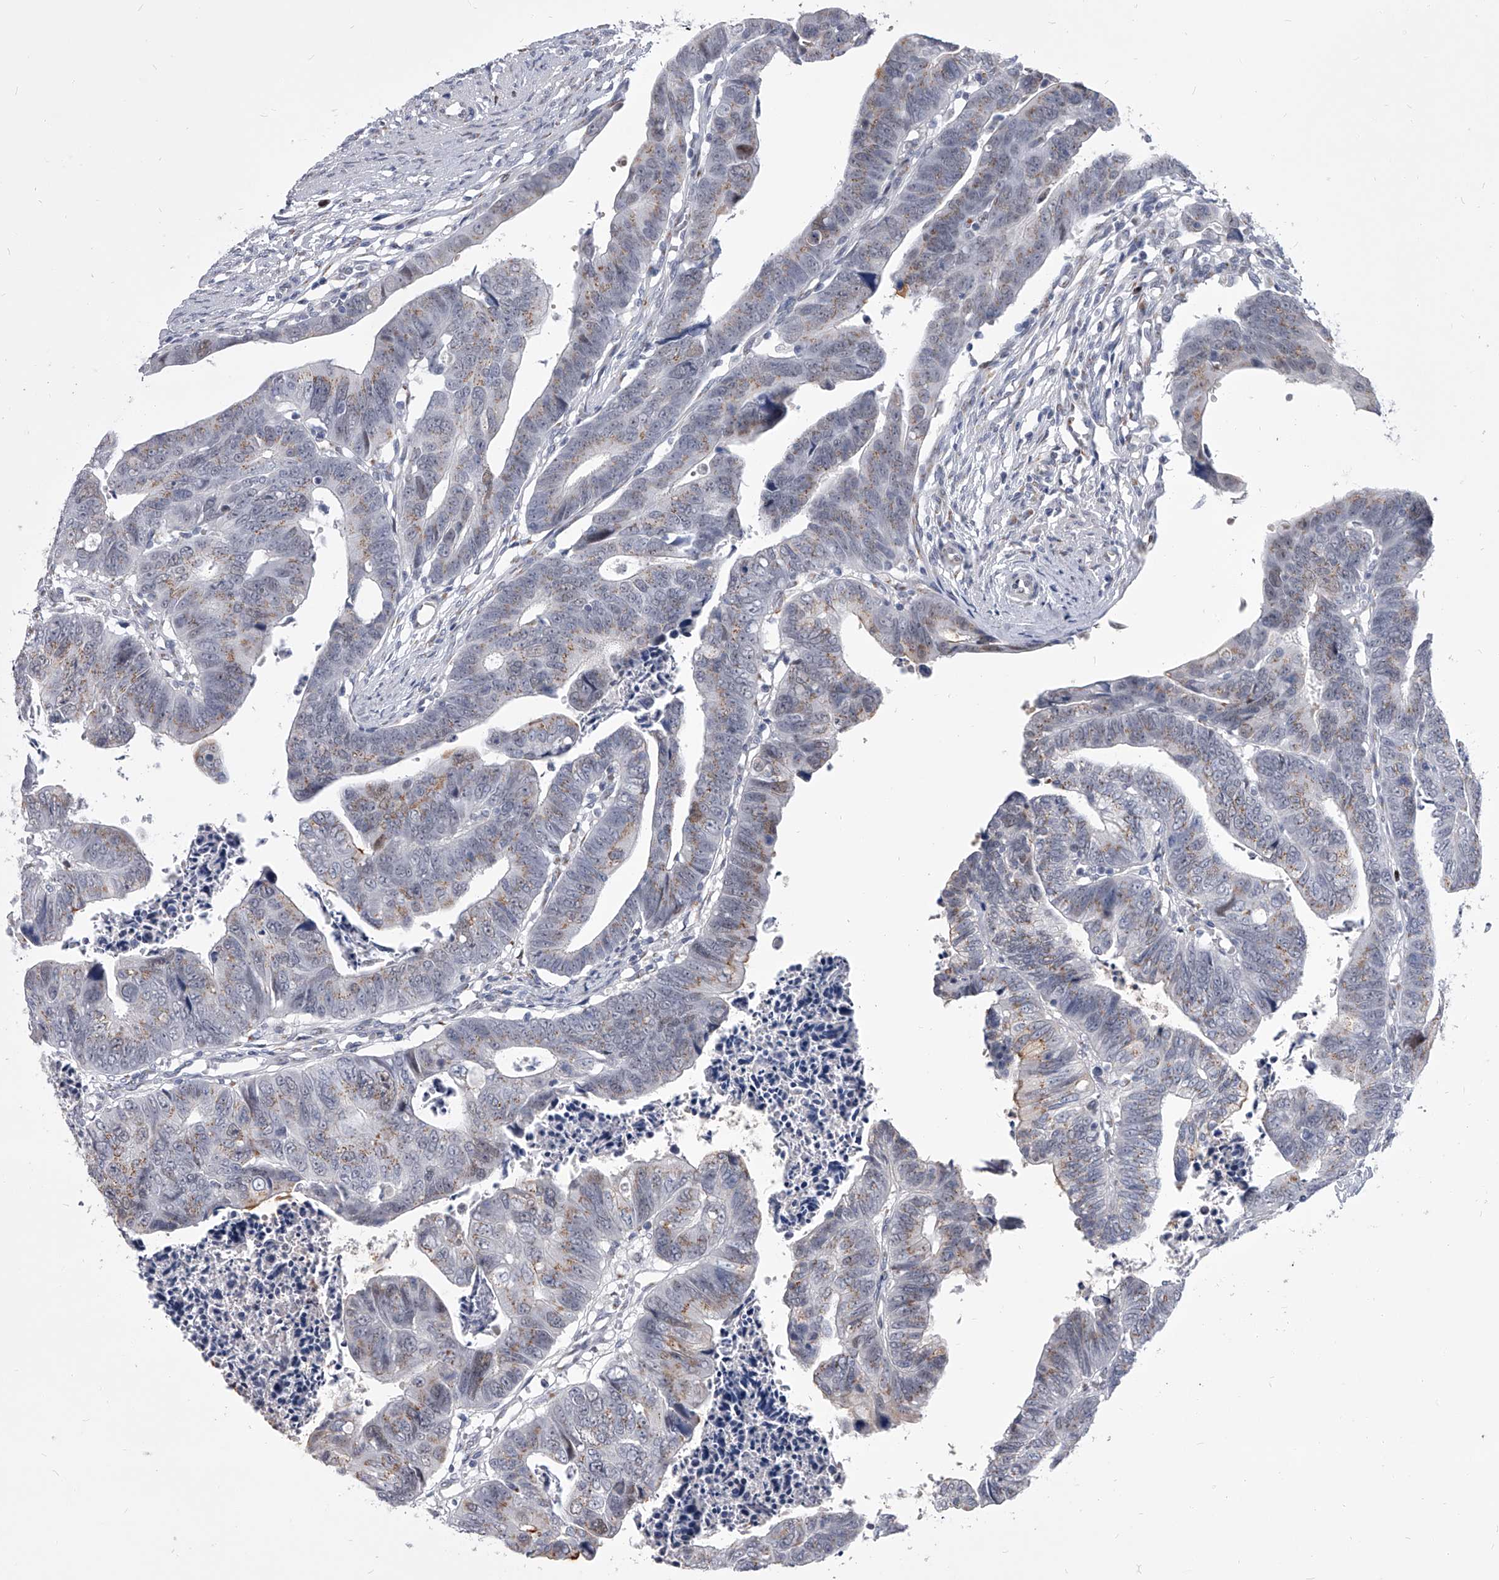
{"staining": {"intensity": "weak", "quantity": "25%-75%", "location": "cytoplasmic/membranous"}, "tissue": "colorectal cancer", "cell_type": "Tumor cells", "image_type": "cancer", "snomed": [{"axis": "morphology", "description": "Adenocarcinoma, NOS"}, {"axis": "topography", "description": "Rectum"}], "caption": "Immunohistochemistry (IHC) staining of colorectal adenocarcinoma, which displays low levels of weak cytoplasmic/membranous expression in about 25%-75% of tumor cells indicating weak cytoplasmic/membranous protein positivity. The staining was performed using DAB (3,3'-diaminobenzidine) (brown) for protein detection and nuclei were counterstained in hematoxylin (blue).", "gene": "EVA1C", "patient": {"sex": "female", "age": 65}}